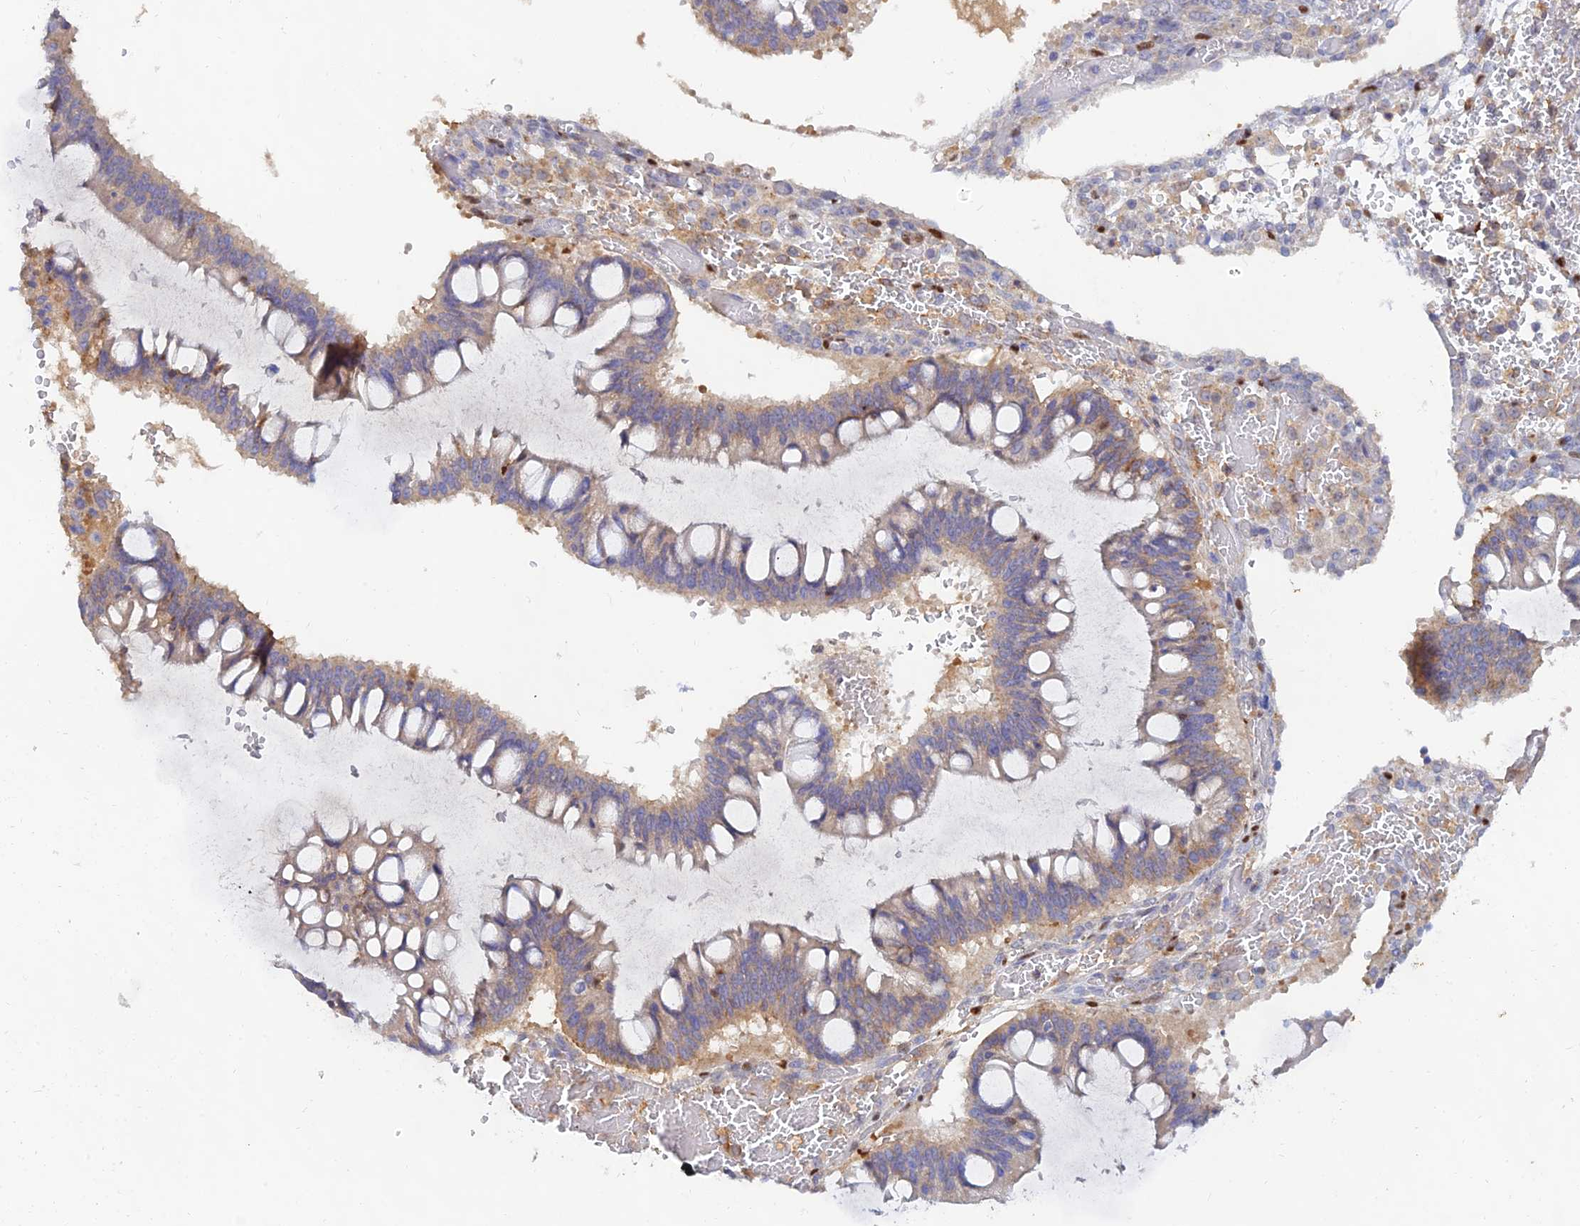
{"staining": {"intensity": "weak", "quantity": "25%-75%", "location": "cytoplasmic/membranous"}, "tissue": "ovarian cancer", "cell_type": "Tumor cells", "image_type": "cancer", "snomed": [{"axis": "morphology", "description": "Cystadenocarcinoma, mucinous, NOS"}, {"axis": "topography", "description": "Ovary"}], "caption": "Immunohistochemistry (DAB (3,3'-diaminobenzidine)) staining of mucinous cystadenocarcinoma (ovarian) shows weak cytoplasmic/membranous protein expression in approximately 25%-75% of tumor cells.", "gene": "ACSM5", "patient": {"sex": "female", "age": 73}}